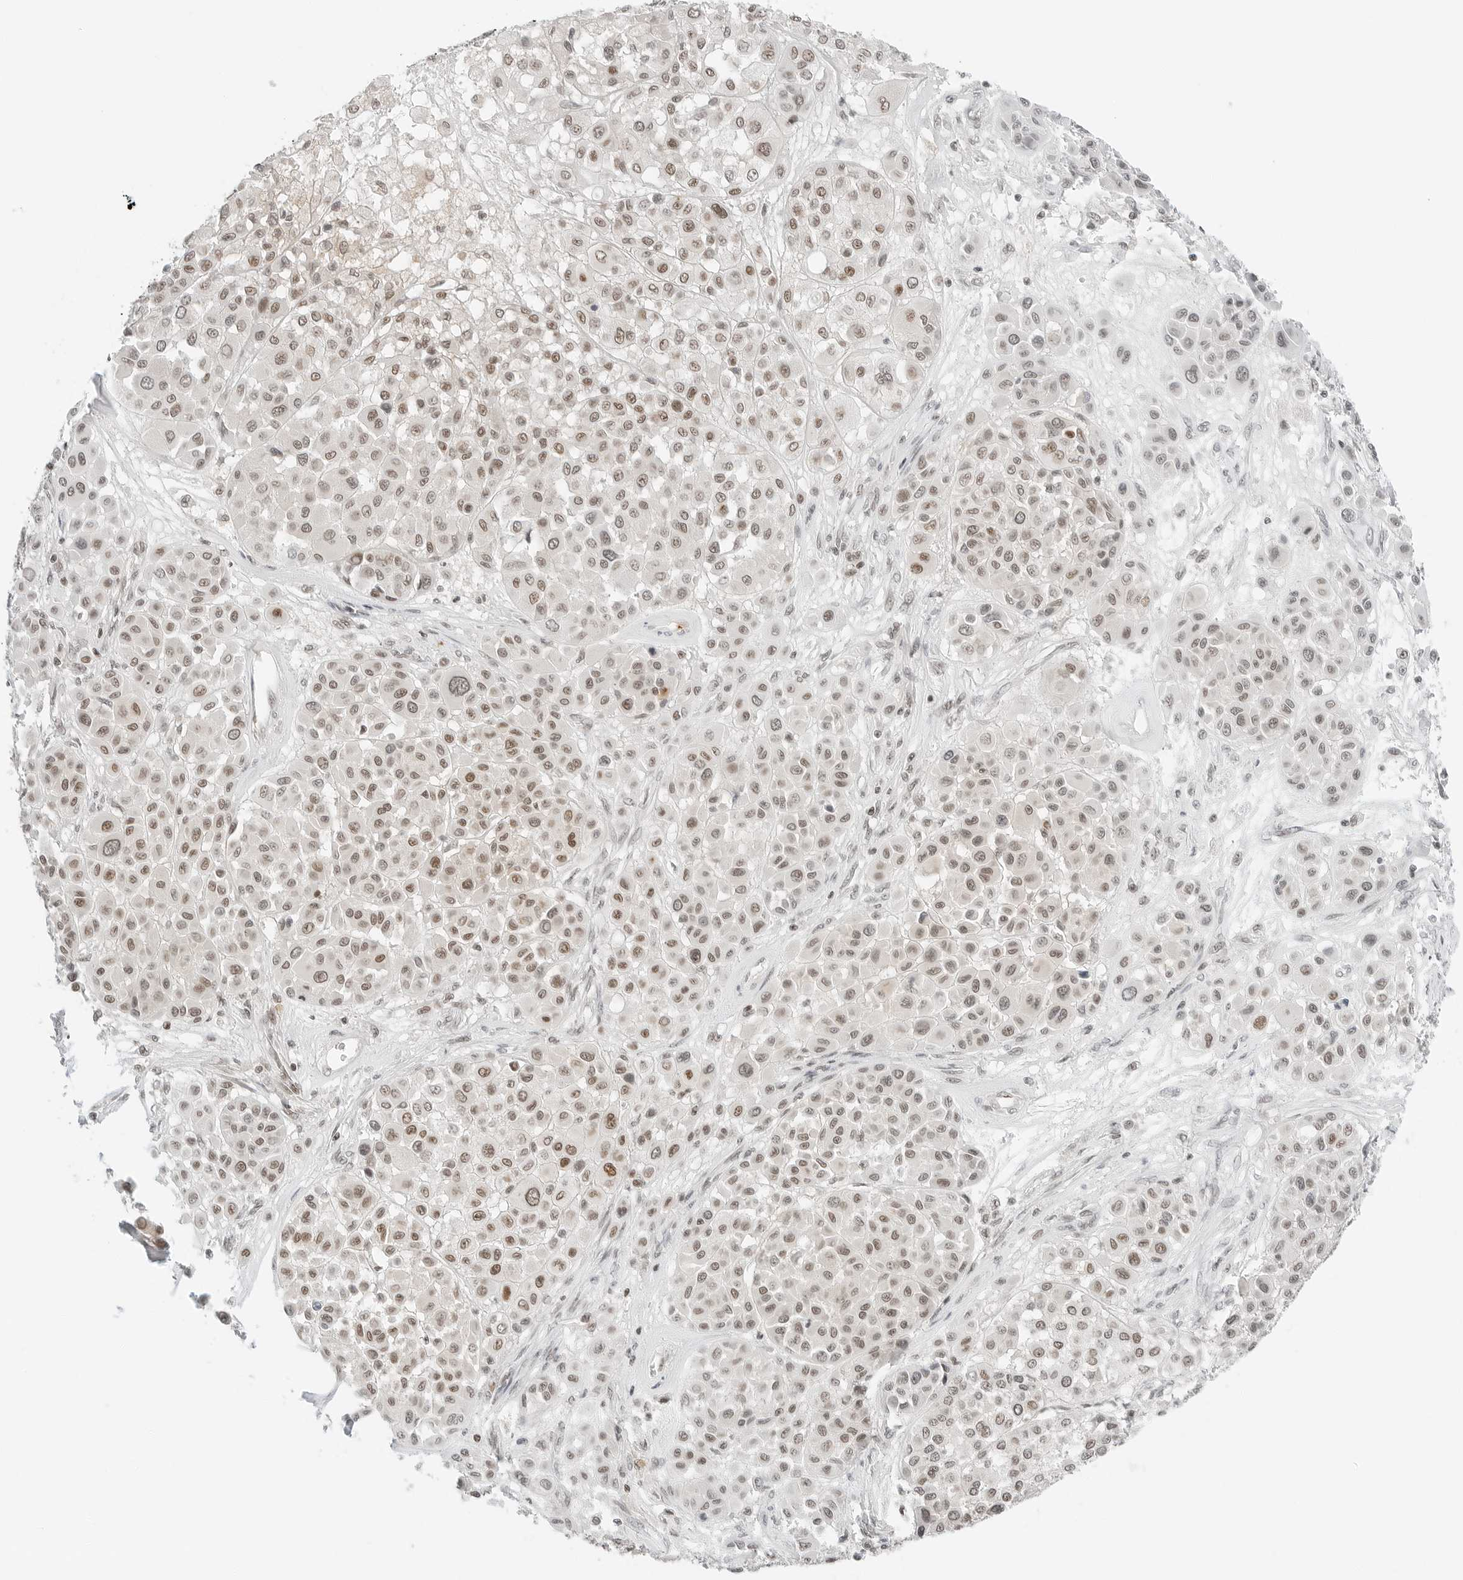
{"staining": {"intensity": "moderate", "quantity": ">75%", "location": "nuclear"}, "tissue": "melanoma", "cell_type": "Tumor cells", "image_type": "cancer", "snomed": [{"axis": "morphology", "description": "Malignant melanoma, Metastatic site"}, {"axis": "topography", "description": "Soft tissue"}], "caption": "Protein expression analysis of malignant melanoma (metastatic site) demonstrates moderate nuclear expression in approximately >75% of tumor cells.", "gene": "CRTC2", "patient": {"sex": "male", "age": 41}}